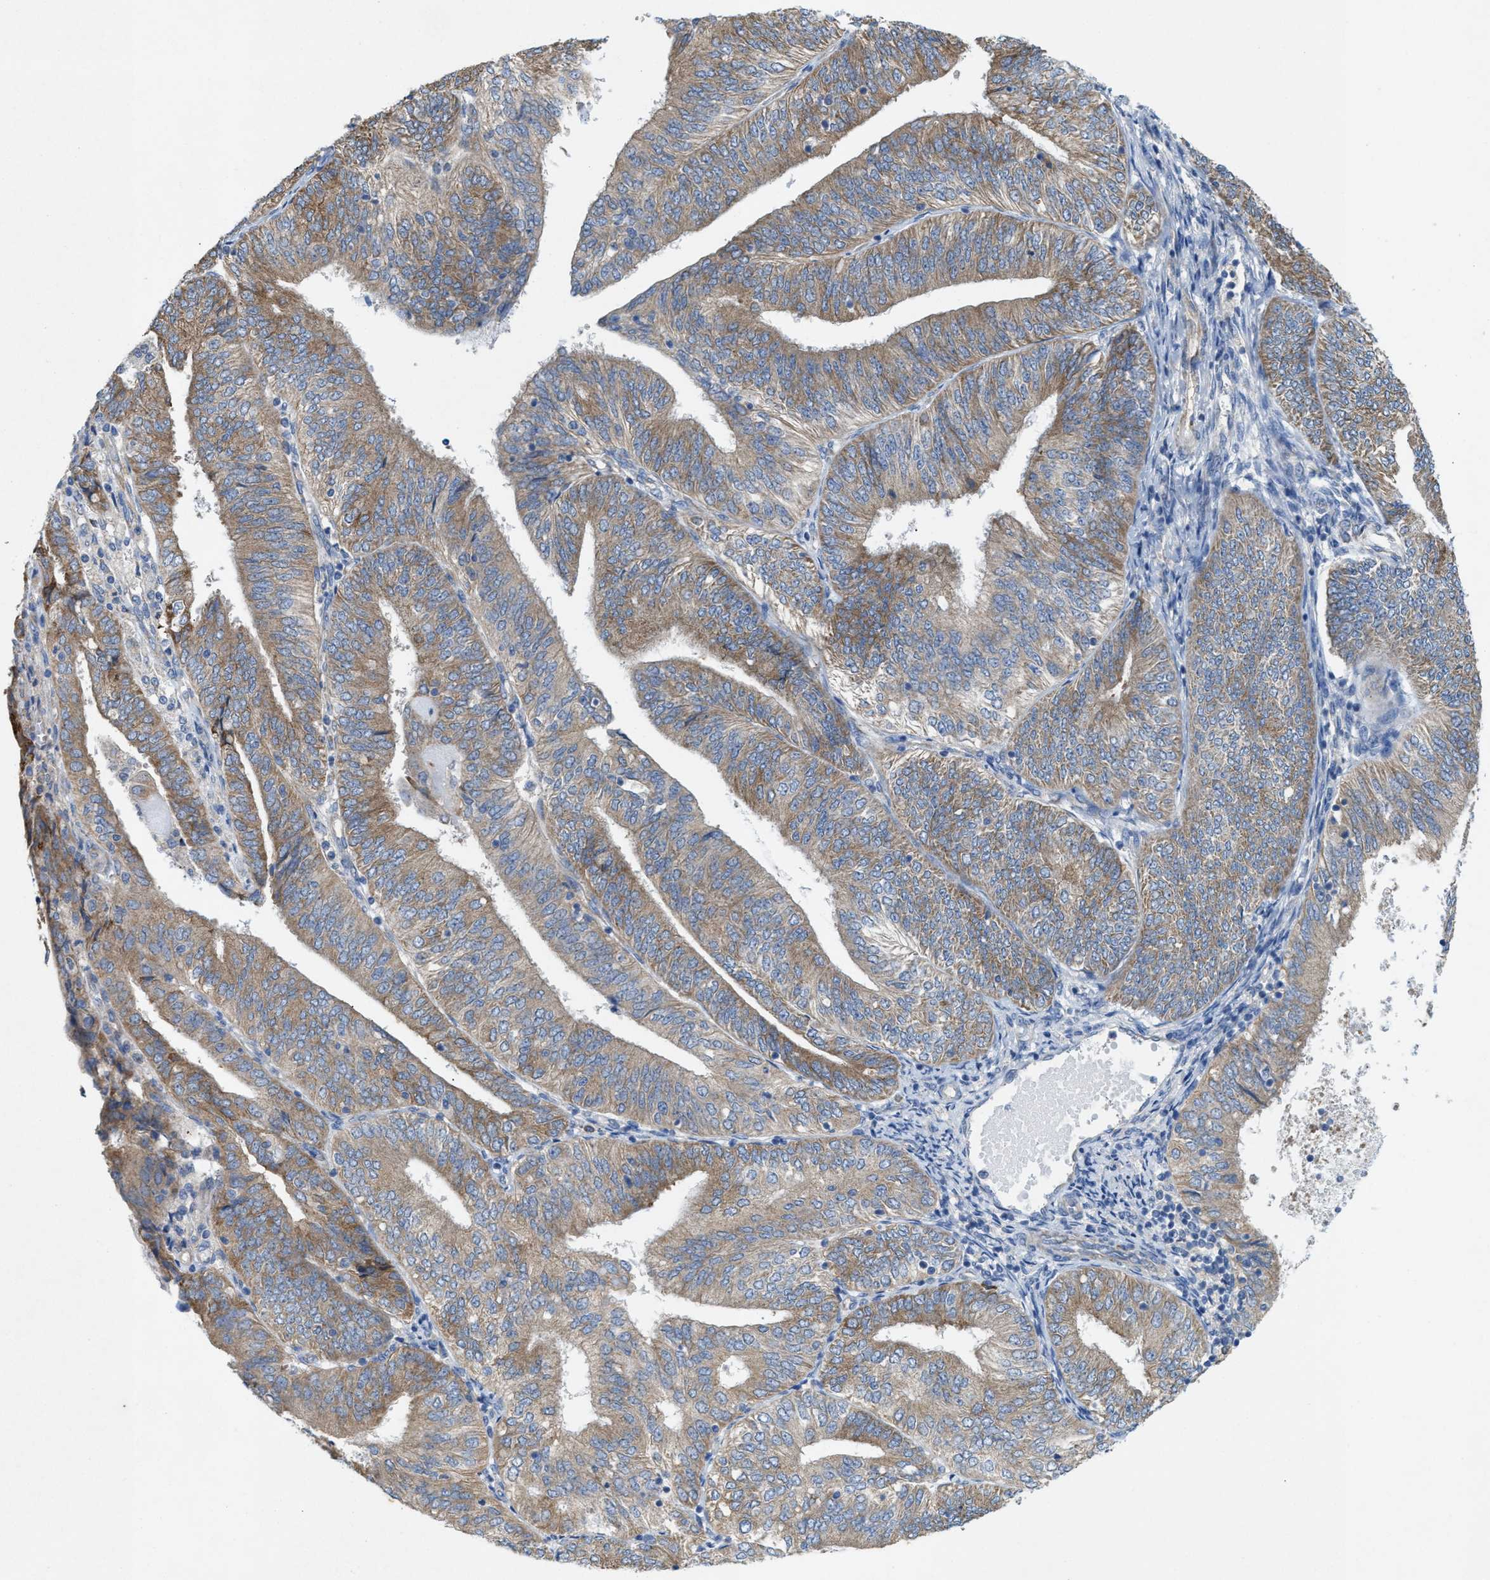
{"staining": {"intensity": "moderate", "quantity": ">75%", "location": "cytoplasmic/membranous"}, "tissue": "endometrial cancer", "cell_type": "Tumor cells", "image_type": "cancer", "snomed": [{"axis": "morphology", "description": "Adenocarcinoma, NOS"}, {"axis": "topography", "description": "Endometrium"}], "caption": "DAB (3,3'-diaminobenzidine) immunohistochemical staining of human endometrial cancer (adenocarcinoma) shows moderate cytoplasmic/membranous protein positivity in approximately >75% of tumor cells.", "gene": "DYNC2I1", "patient": {"sex": "female", "age": 58}}